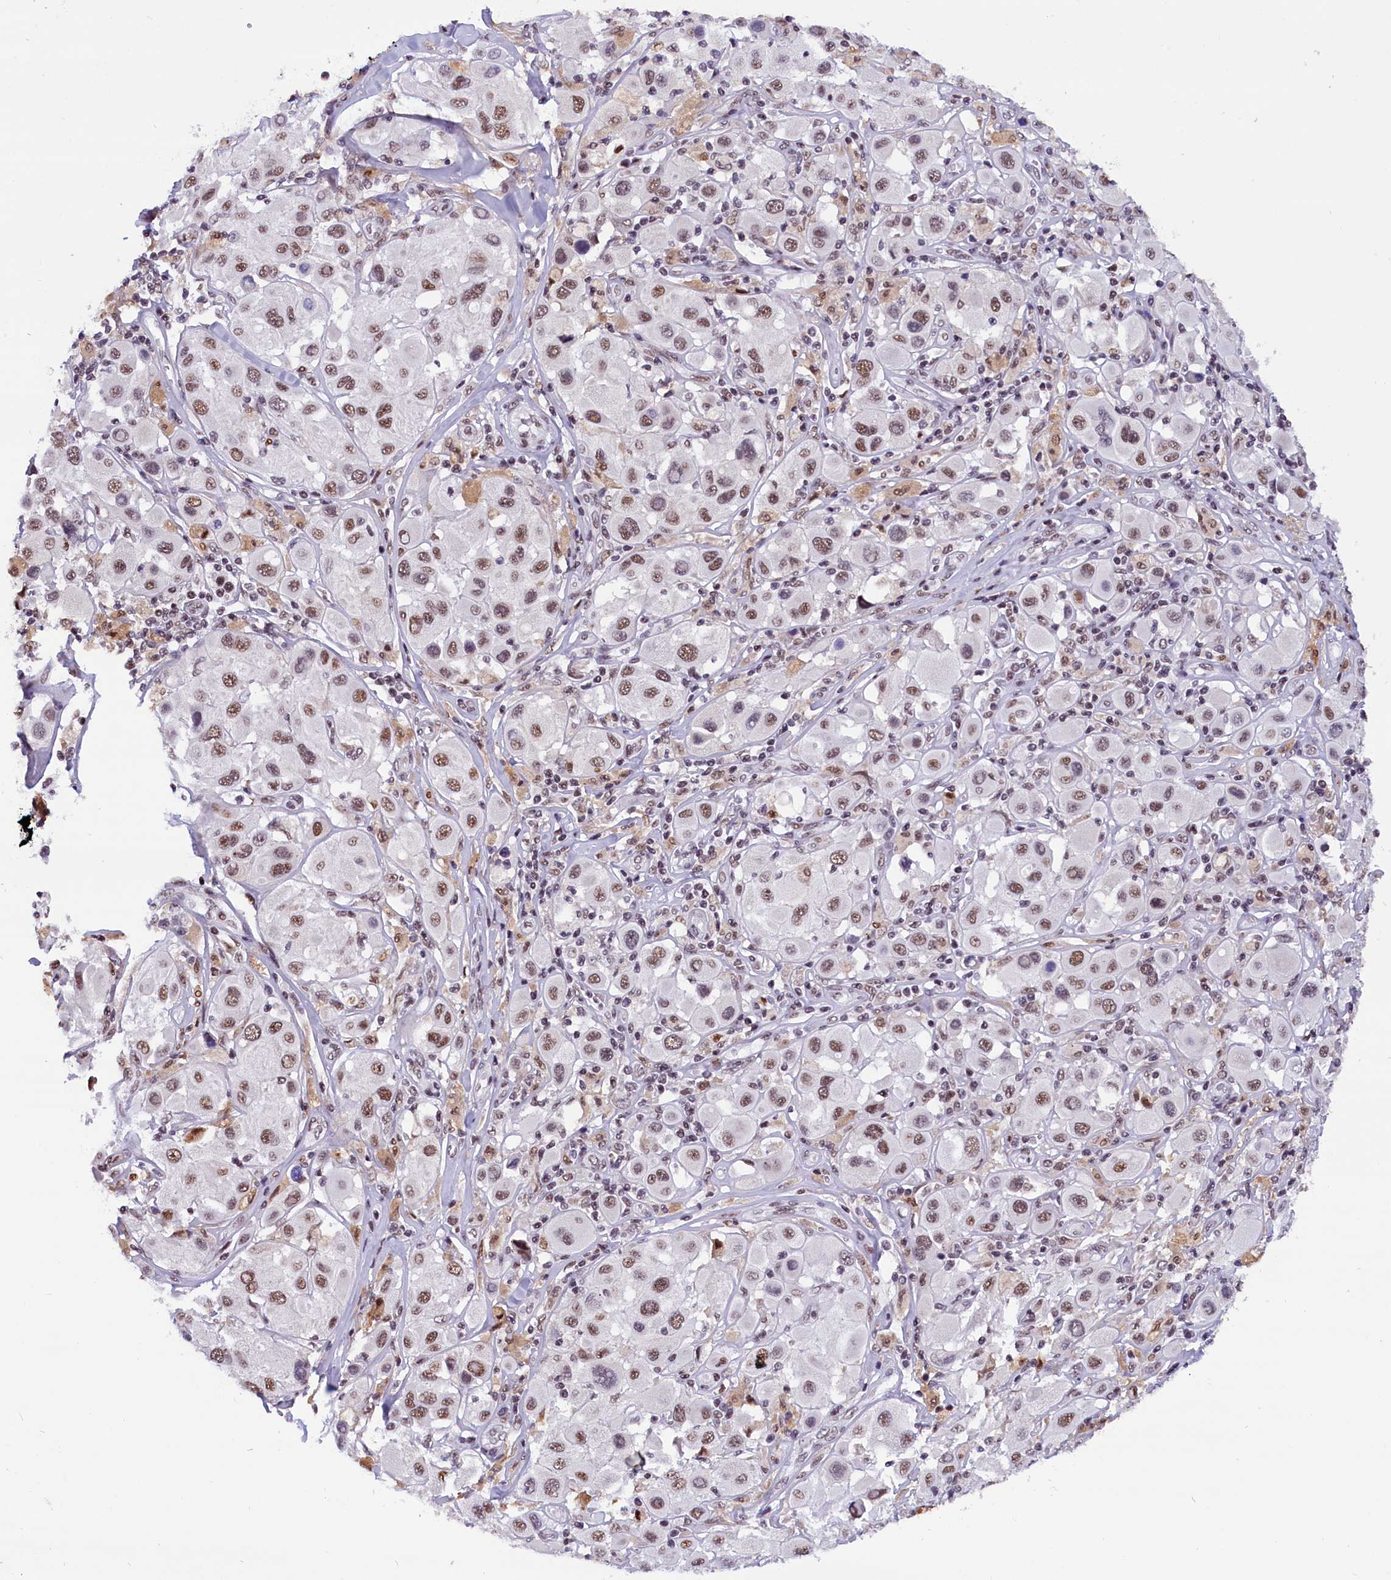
{"staining": {"intensity": "moderate", "quantity": ">75%", "location": "nuclear"}, "tissue": "melanoma", "cell_type": "Tumor cells", "image_type": "cancer", "snomed": [{"axis": "morphology", "description": "Malignant melanoma, Metastatic site"}, {"axis": "topography", "description": "Skin"}], "caption": "Immunohistochemical staining of melanoma reveals medium levels of moderate nuclear positivity in approximately >75% of tumor cells. Using DAB (3,3'-diaminobenzidine) (brown) and hematoxylin (blue) stains, captured at high magnification using brightfield microscopy.", "gene": "CDYL2", "patient": {"sex": "male", "age": 41}}